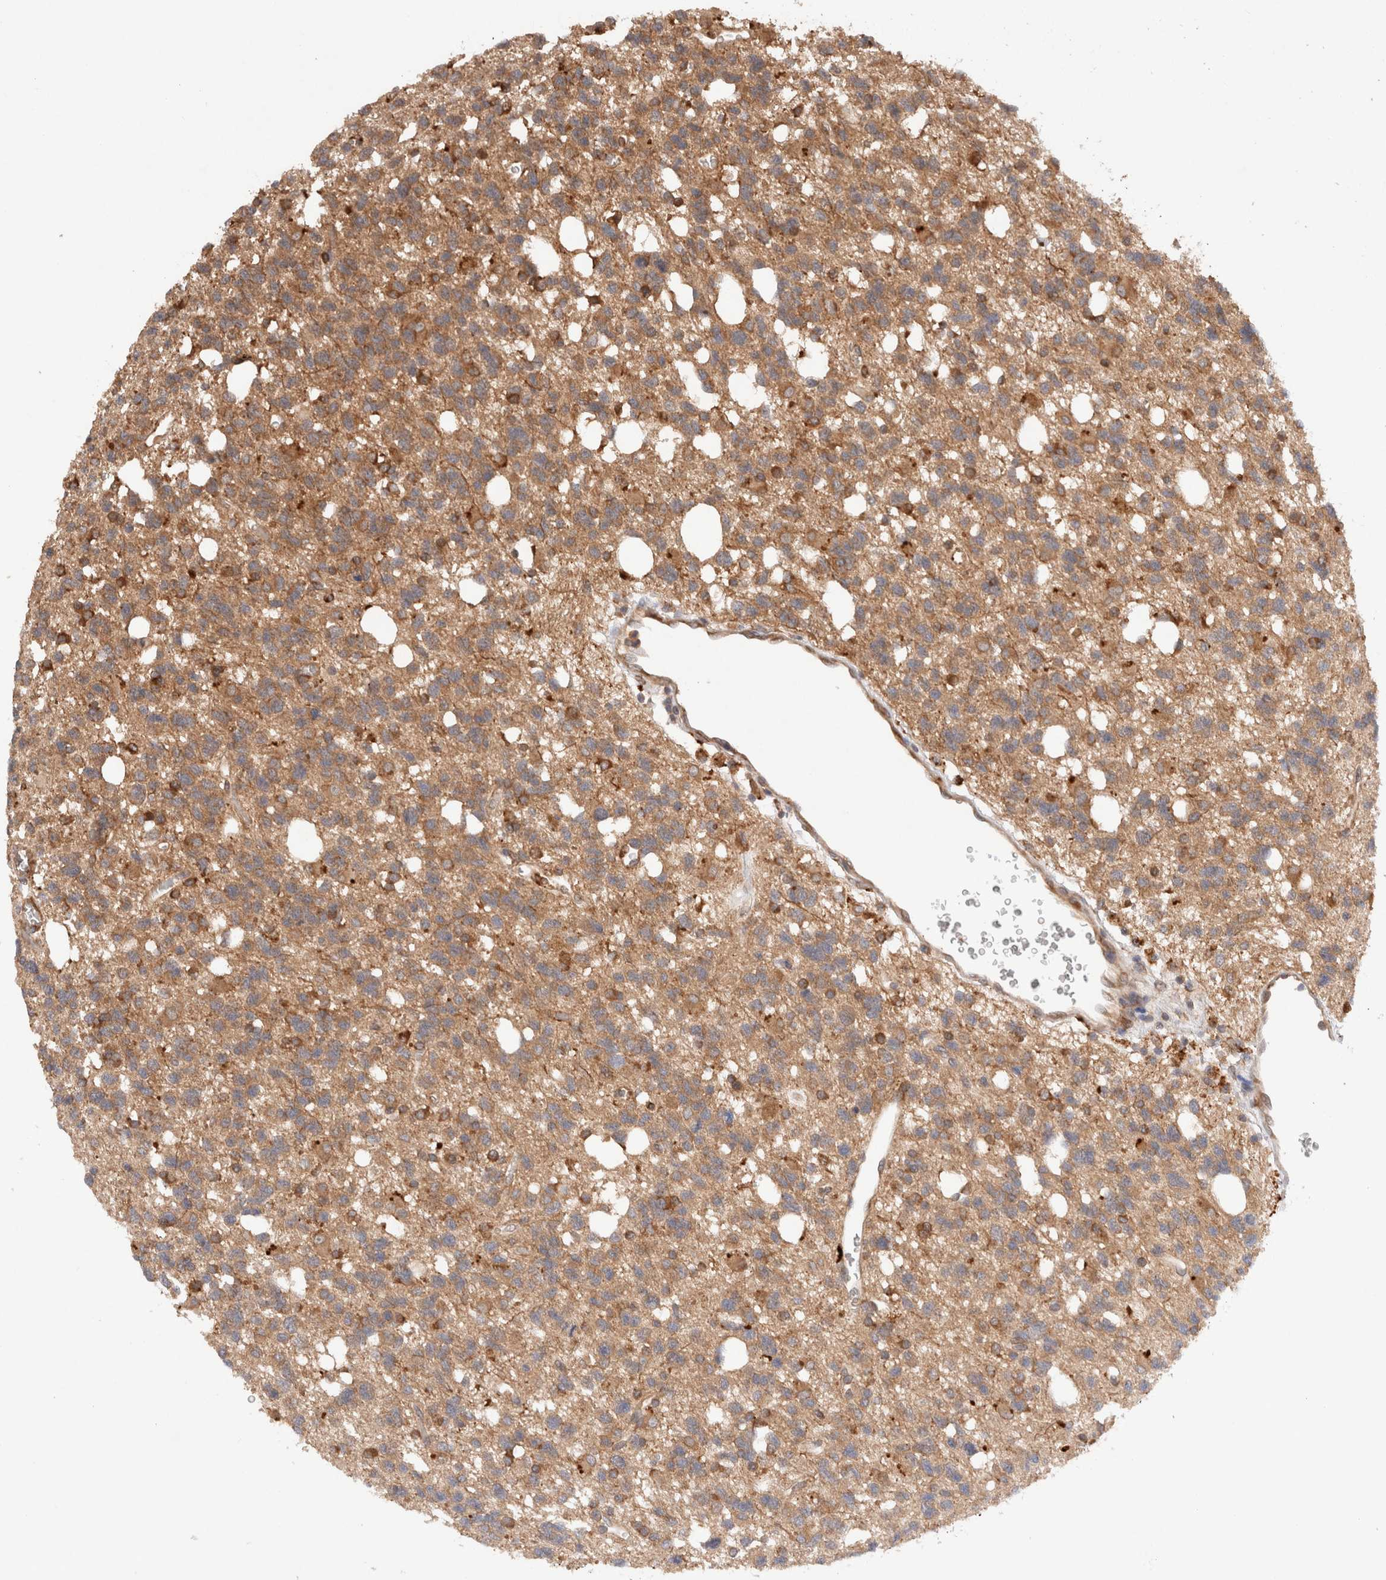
{"staining": {"intensity": "moderate", "quantity": ">75%", "location": "cytoplasmic/membranous"}, "tissue": "glioma", "cell_type": "Tumor cells", "image_type": "cancer", "snomed": [{"axis": "morphology", "description": "Glioma, malignant, High grade"}, {"axis": "topography", "description": "Brain"}], "caption": "The immunohistochemical stain shows moderate cytoplasmic/membranous positivity in tumor cells of glioma tissue. (DAB (3,3'-diaminobenzidine) IHC with brightfield microscopy, high magnification).", "gene": "KLHL20", "patient": {"sex": "female", "age": 62}}